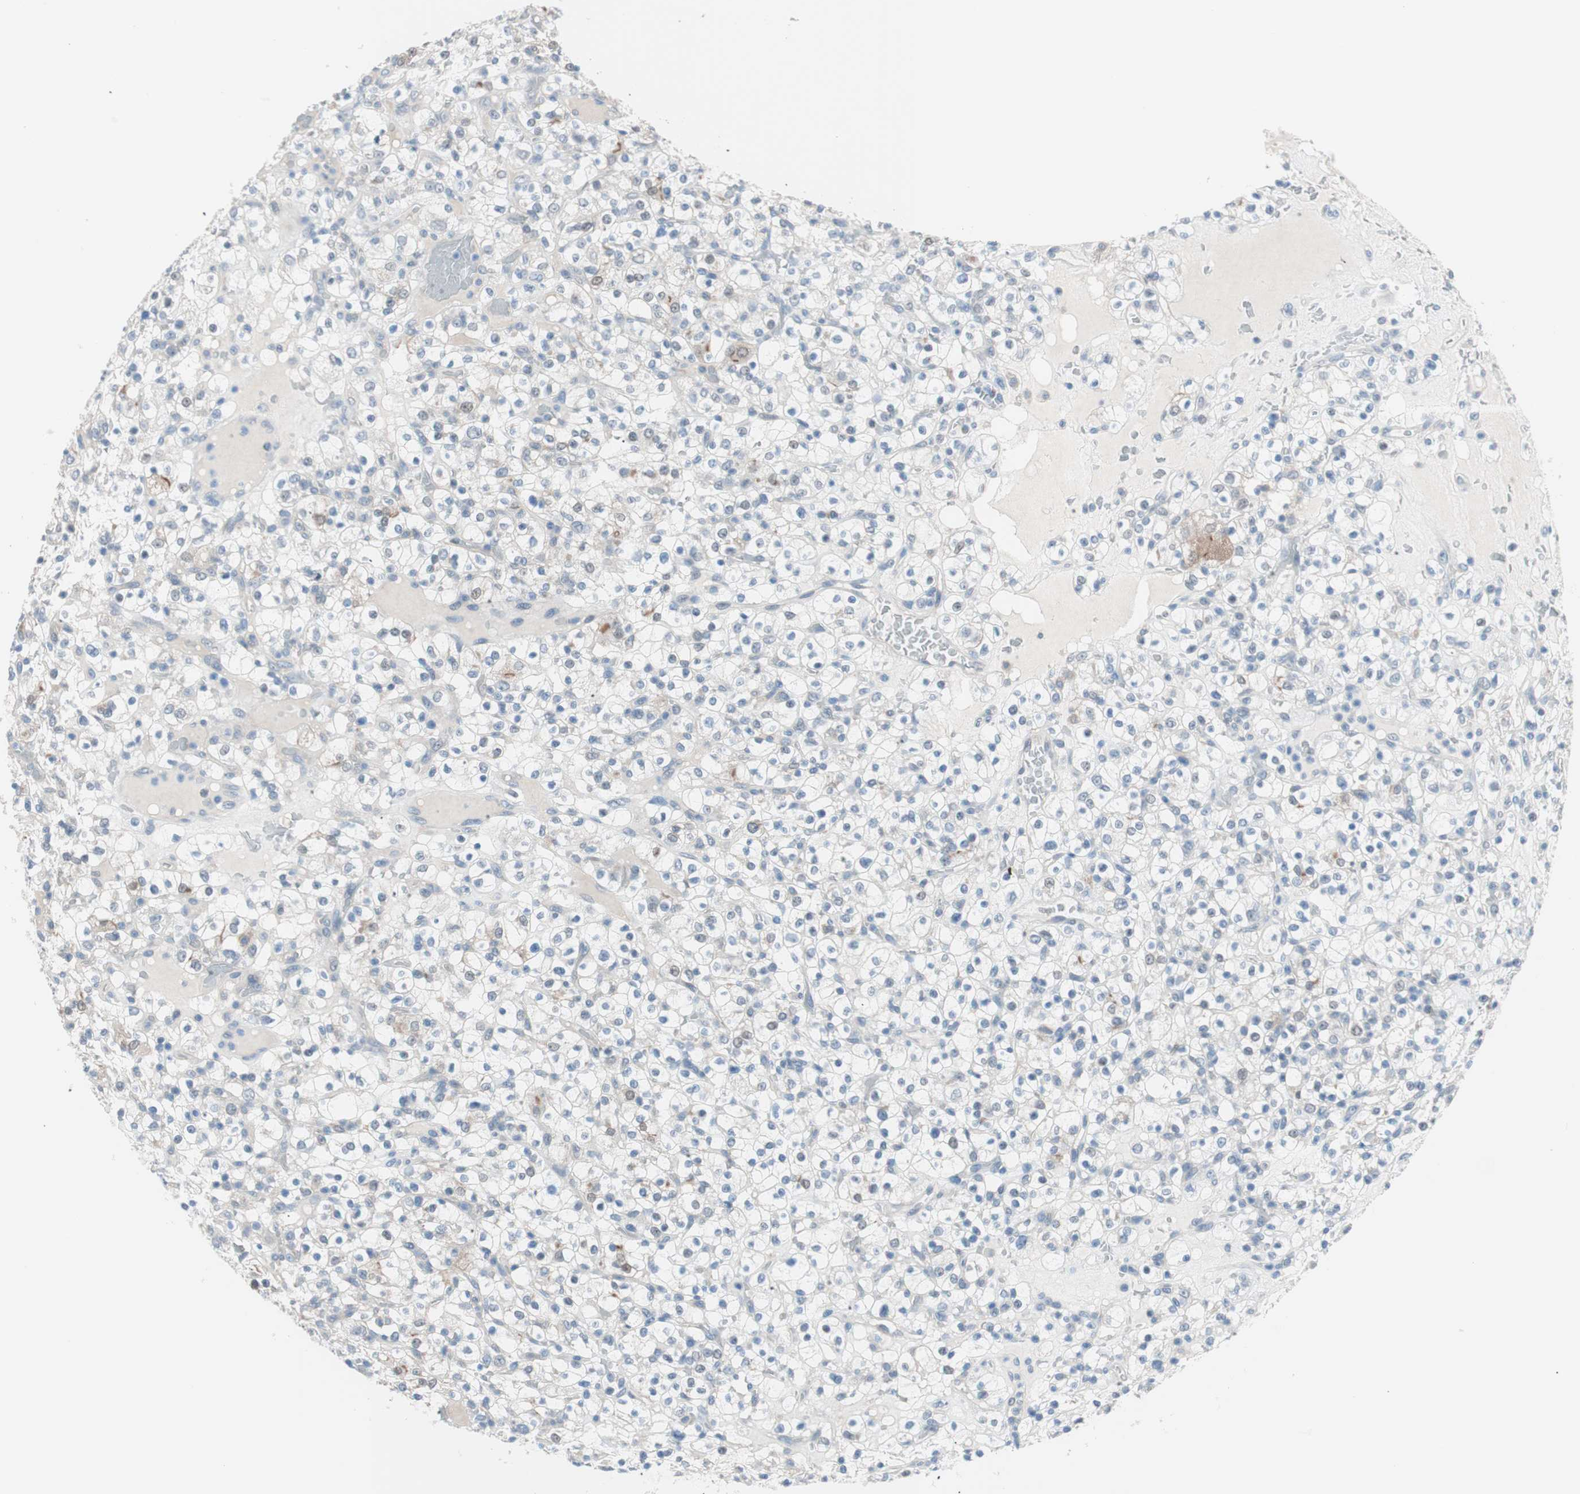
{"staining": {"intensity": "negative", "quantity": "none", "location": "none"}, "tissue": "renal cancer", "cell_type": "Tumor cells", "image_type": "cancer", "snomed": [{"axis": "morphology", "description": "Normal tissue, NOS"}, {"axis": "morphology", "description": "Adenocarcinoma, NOS"}, {"axis": "topography", "description": "Kidney"}], "caption": "Protein analysis of renal adenocarcinoma shows no significant staining in tumor cells.", "gene": "VIL1", "patient": {"sex": "female", "age": 72}}